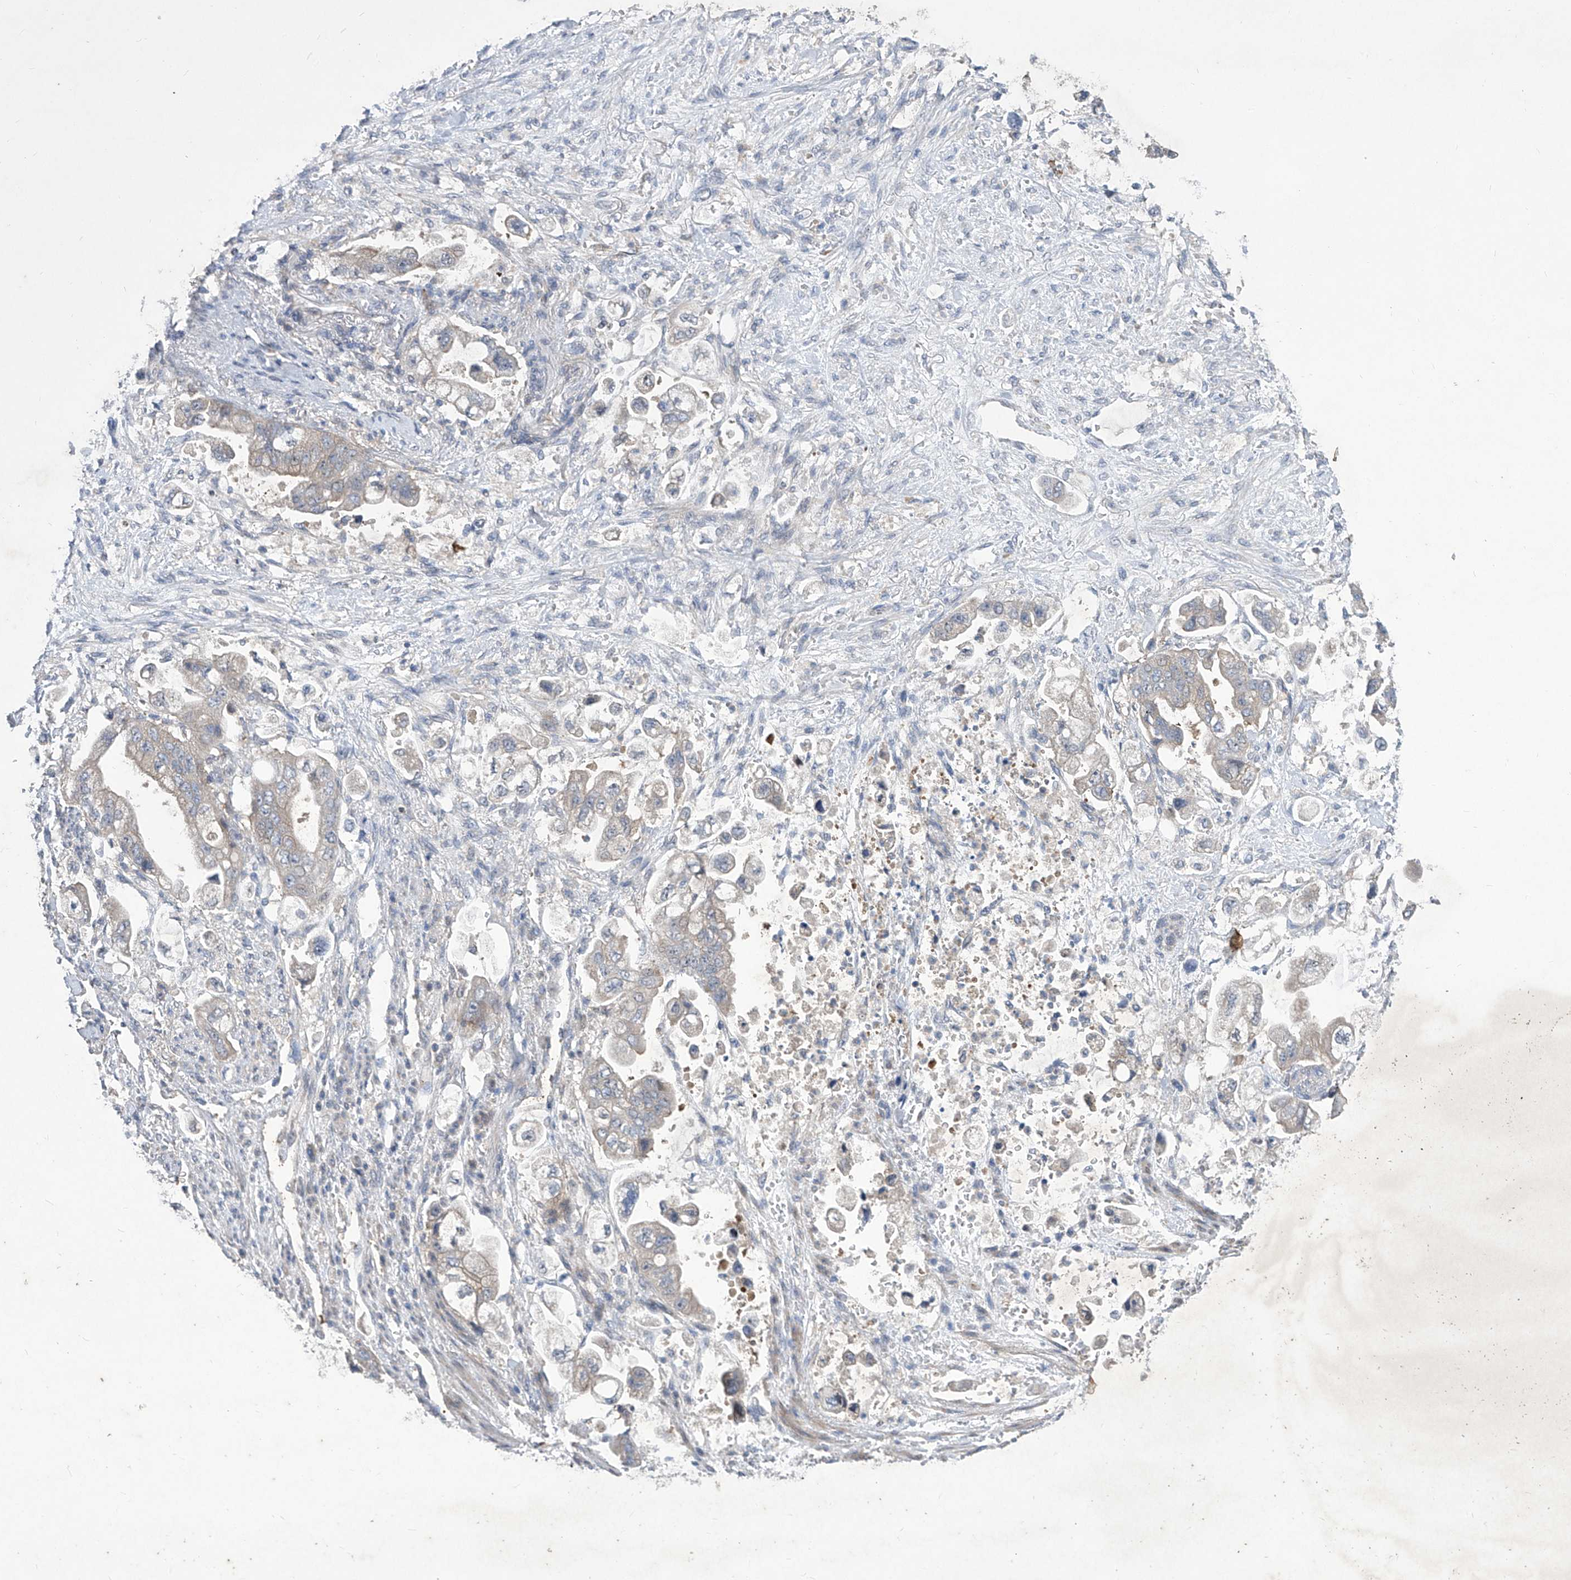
{"staining": {"intensity": "negative", "quantity": "none", "location": "none"}, "tissue": "stomach cancer", "cell_type": "Tumor cells", "image_type": "cancer", "snomed": [{"axis": "morphology", "description": "Adenocarcinoma, NOS"}, {"axis": "topography", "description": "Stomach"}], "caption": "Stomach cancer (adenocarcinoma) stained for a protein using immunohistochemistry displays no positivity tumor cells.", "gene": "COQ3", "patient": {"sex": "male", "age": 62}}